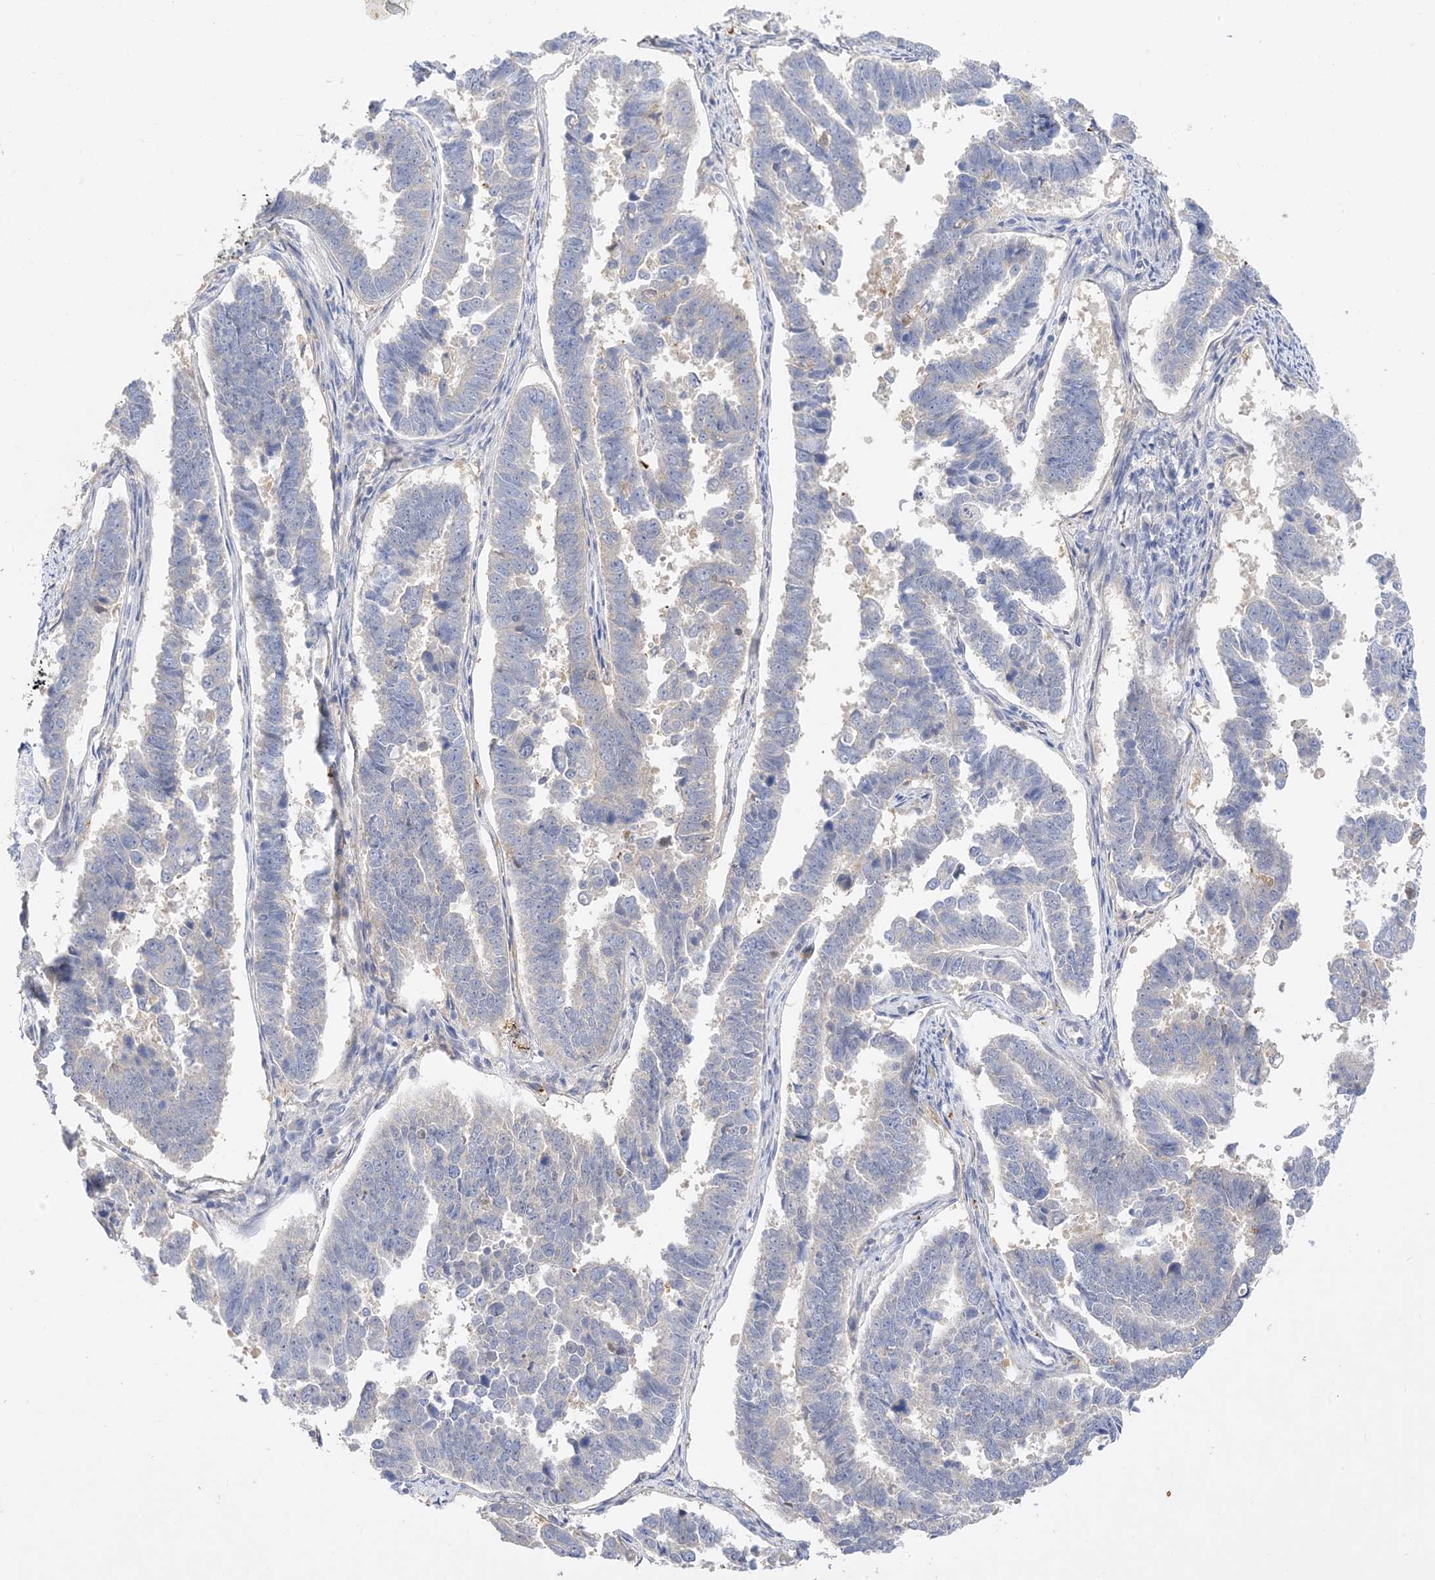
{"staining": {"intensity": "negative", "quantity": "none", "location": "none"}, "tissue": "endometrial cancer", "cell_type": "Tumor cells", "image_type": "cancer", "snomed": [{"axis": "morphology", "description": "Adenocarcinoma, NOS"}, {"axis": "topography", "description": "Endometrium"}], "caption": "This is an immunohistochemistry (IHC) photomicrograph of endometrial cancer. There is no staining in tumor cells.", "gene": "ARV1", "patient": {"sex": "female", "age": 75}}